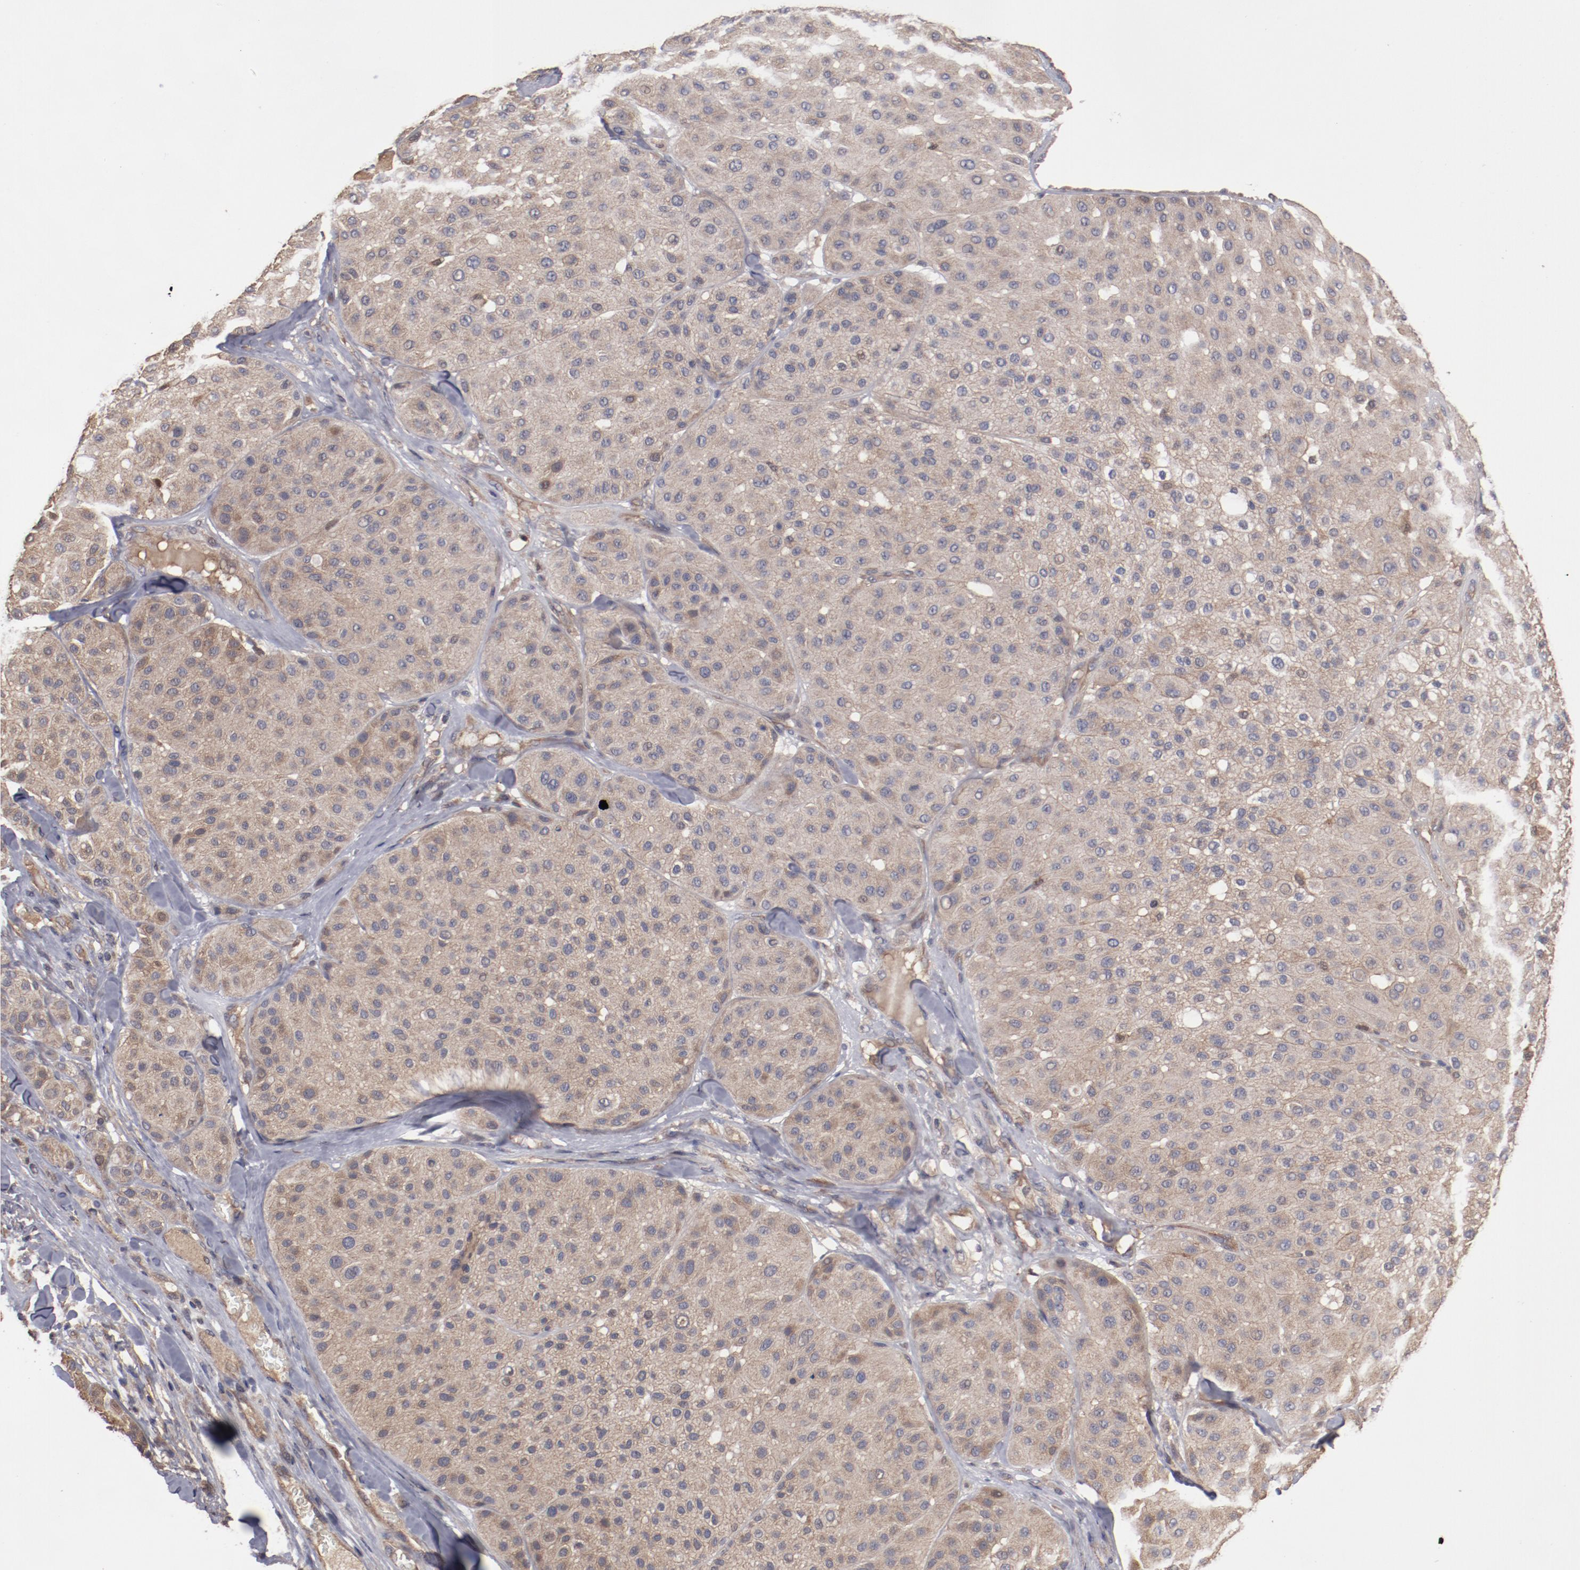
{"staining": {"intensity": "weak", "quantity": ">75%", "location": "cytoplasmic/membranous"}, "tissue": "melanoma", "cell_type": "Tumor cells", "image_type": "cancer", "snomed": [{"axis": "morphology", "description": "Normal tissue, NOS"}, {"axis": "morphology", "description": "Malignant melanoma, Metastatic site"}, {"axis": "topography", "description": "Skin"}], "caption": "Melanoma tissue shows weak cytoplasmic/membranous staining in about >75% of tumor cells, visualized by immunohistochemistry. (DAB (3,3'-diaminobenzidine) = brown stain, brightfield microscopy at high magnification).", "gene": "DNAAF2", "patient": {"sex": "male", "age": 41}}